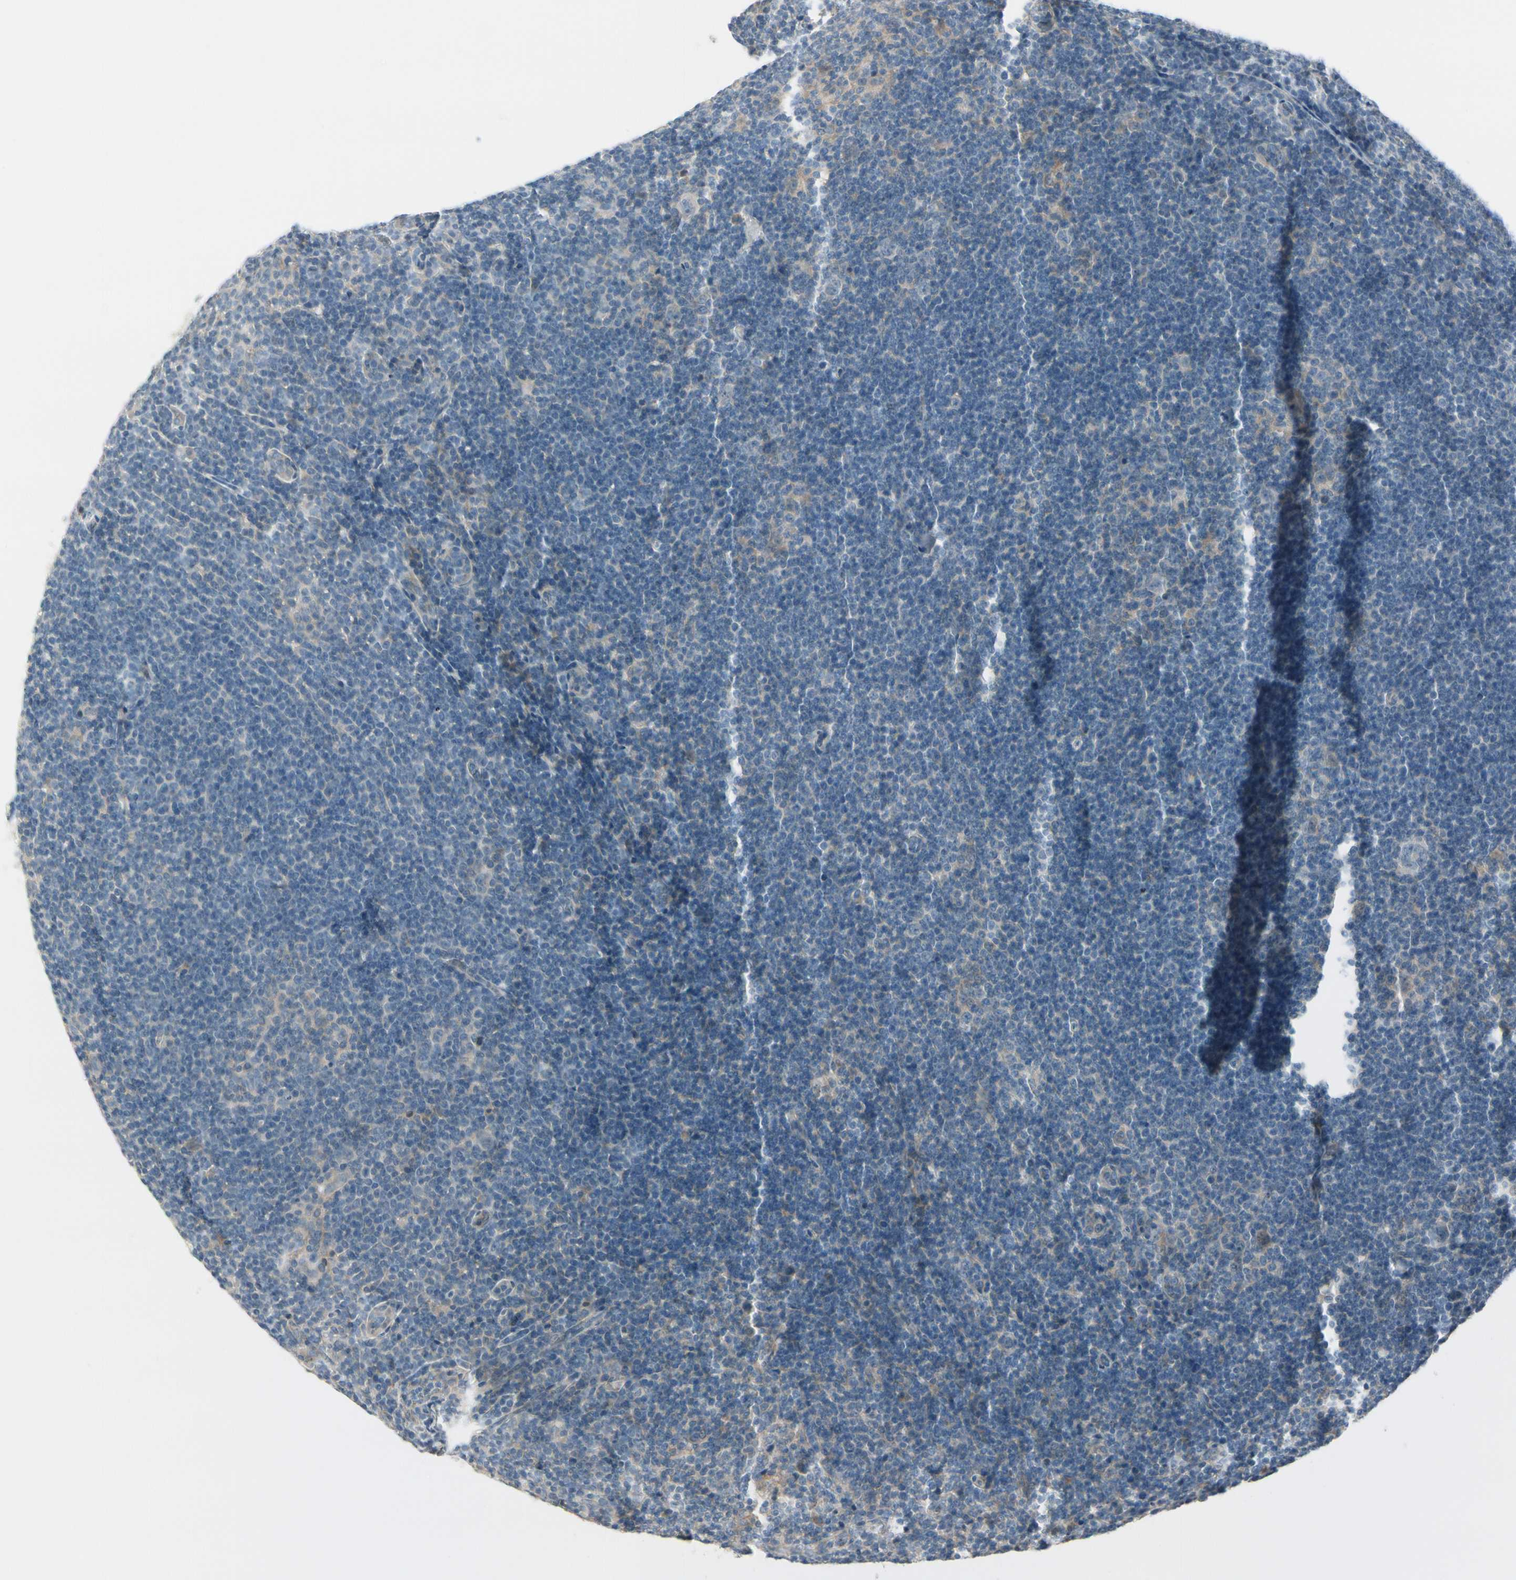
{"staining": {"intensity": "negative", "quantity": "none", "location": "none"}, "tissue": "lymphoma", "cell_type": "Tumor cells", "image_type": "cancer", "snomed": [{"axis": "morphology", "description": "Hodgkin's disease, NOS"}, {"axis": "topography", "description": "Lymph node"}], "caption": "Tumor cells are negative for protein expression in human Hodgkin's disease. (Stains: DAB (3,3'-diaminobenzidine) immunohistochemistry (IHC) with hematoxylin counter stain, Microscopy: brightfield microscopy at high magnification).", "gene": "CYP2E1", "patient": {"sex": "female", "age": 57}}